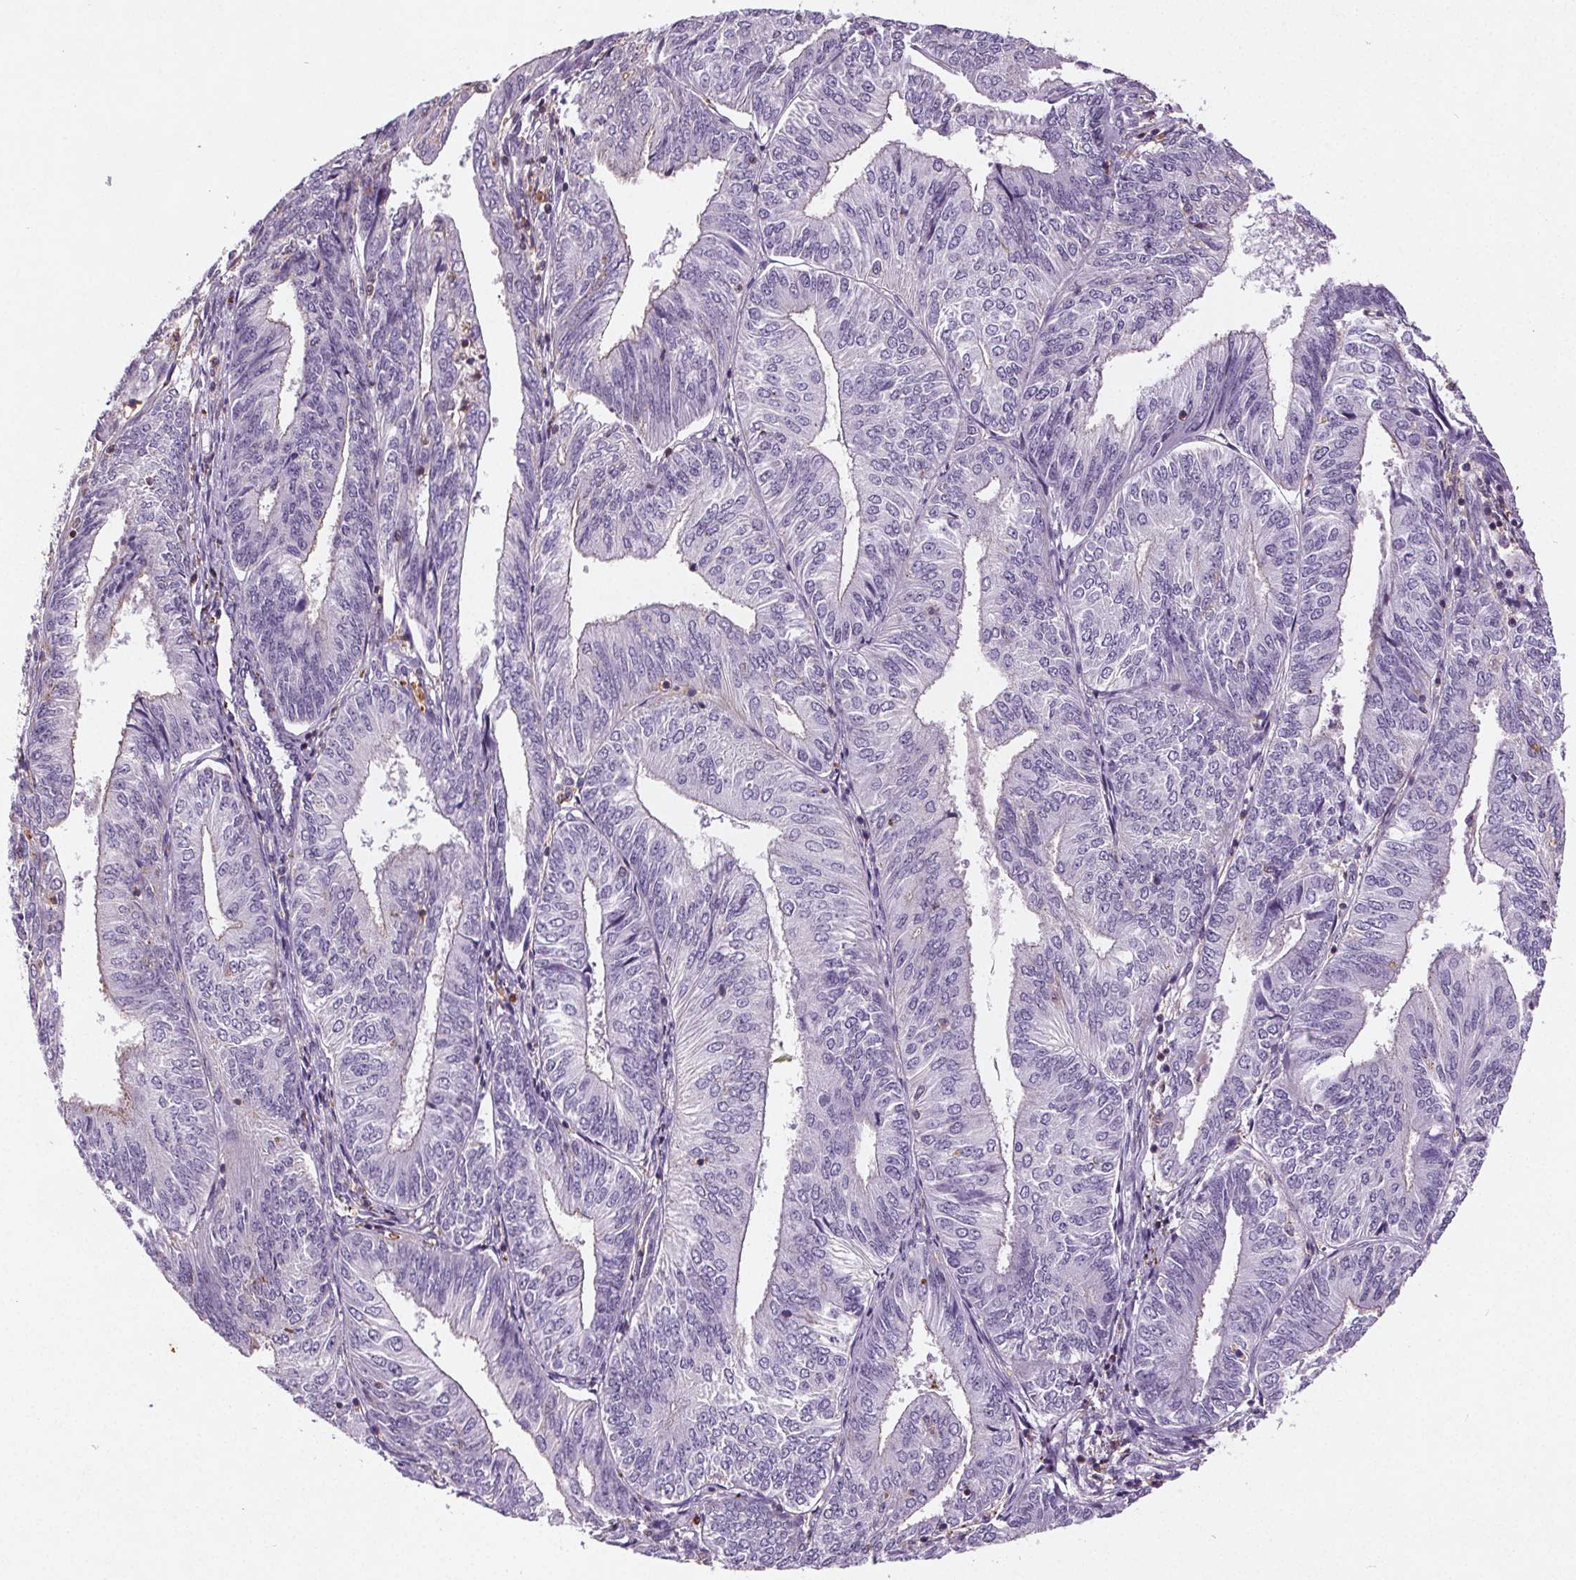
{"staining": {"intensity": "negative", "quantity": "none", "location": "none"}, "tissue": "endometrial cancer", "cell_type": "Tumor cells", "image_type": "cancer", "snomed": [{"axis": "morphology", "description": "Adenocarcinoma, NOS"}, {"axis": "topography", "description": "Endometrium"}], "caption": "Immunohistochemistry (IHC) photomicrograph of adenocarcinoma (endometrial) stained for a protein (brown), which demonstrates no positivity in tumor cells.", "gene": "C19orf84", "patient": {"sex": "female", "age": 58}}